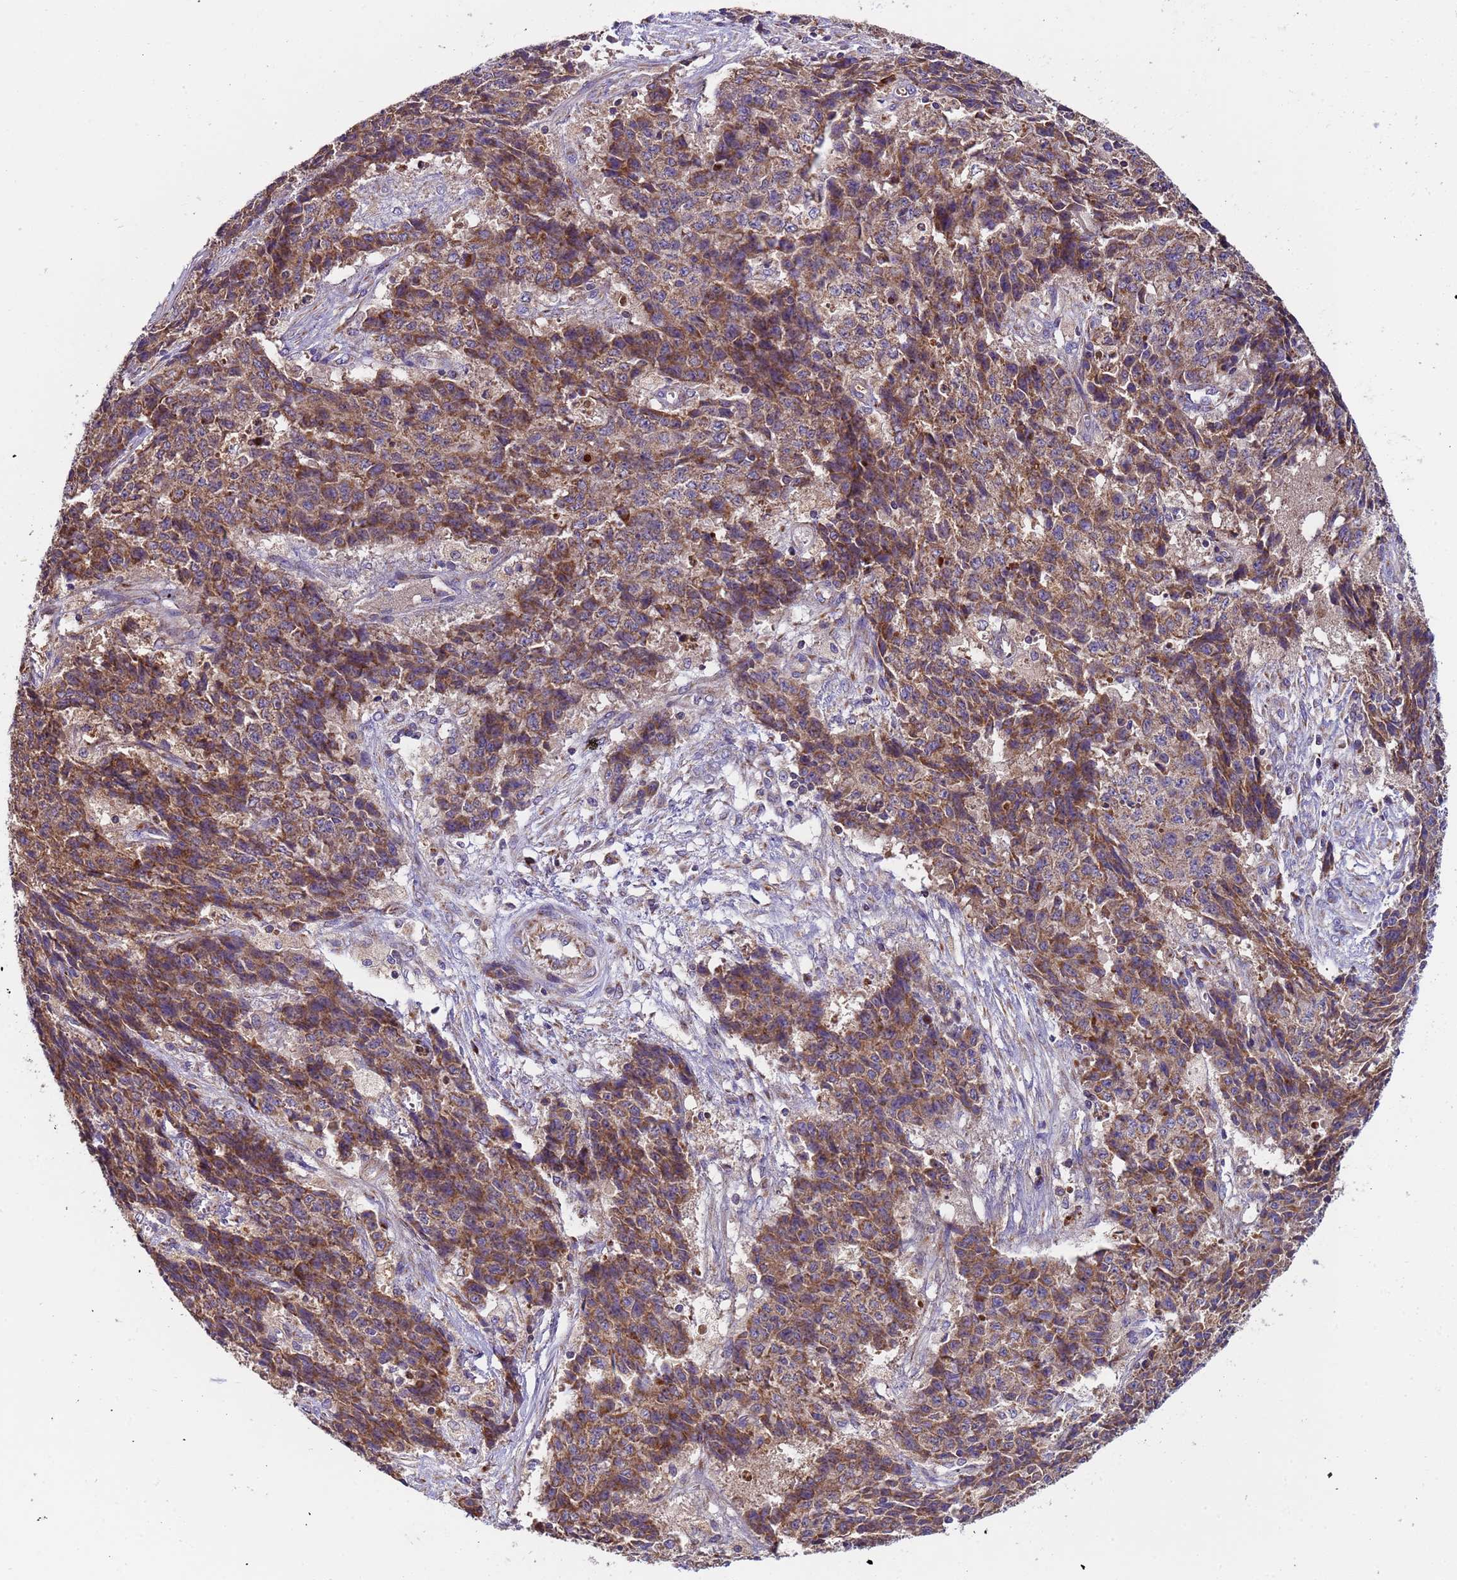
{"staining": {"intensity": "moderate", "quantity": ">75%", "location": "cytoplasmic/membranous"}, "tissue": "ovarian cancer", "cell_type": "Tumor cells", "image_type": "cancer", "snomed": [{"axis": "morphology", "description": "Carcinoma, endometroid"}, {"axis": "topography", "description": "Ovary"}], "caption": "Protein expression analysis of human endometroid carcinoma (ovarian) reveals moderate cytoplasmic/membranous expression in approximately >75% of tumor cells.", "gene": "TMEM126A", "patient": {"sex": "female", "age": 42}}